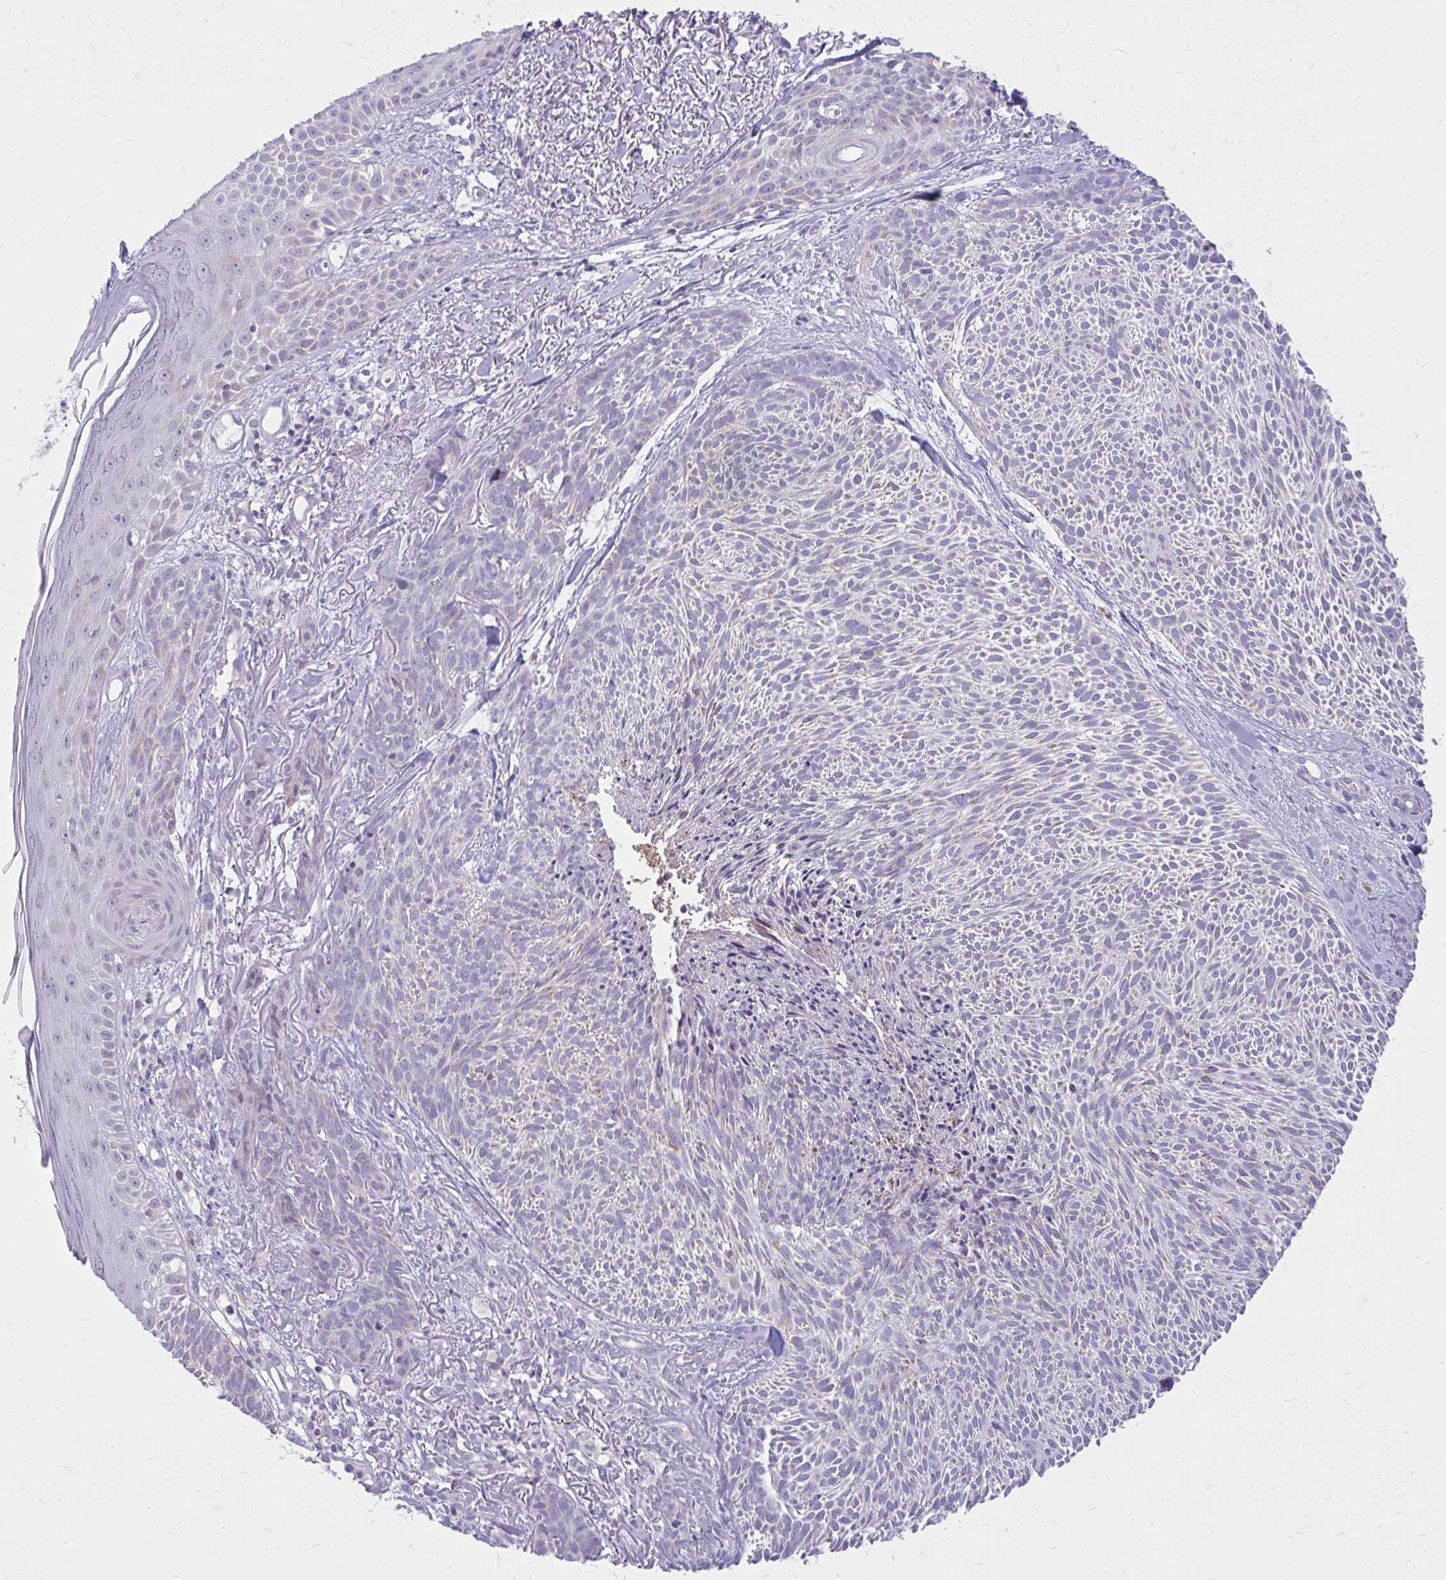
{"staining": {"intensity": "negative", "quantity": "none", "location": "none"}, "tissue": "skin cancer", "cell_type": "Tumor cells", "image_type": "cancer", "snomed": [{"axis": "morphology", "description": "Basal cell carcinoma"}, {"axis": "topography", "description": "Skin"}], "caption": "Immunohistochemistry histopathology image of neoplastic tissue: basal cell carcinoma (skin) stained with DAB (3,3'-diaminobenzidine) reveals no significant protein positivity in tumor cells. (Brightfield microscopy of DAB (3,3'-diaminobenzidine) IHC at high magnification).", "gene": "RPS6KA2", "patient": {"sex": "female", "age": 78}}